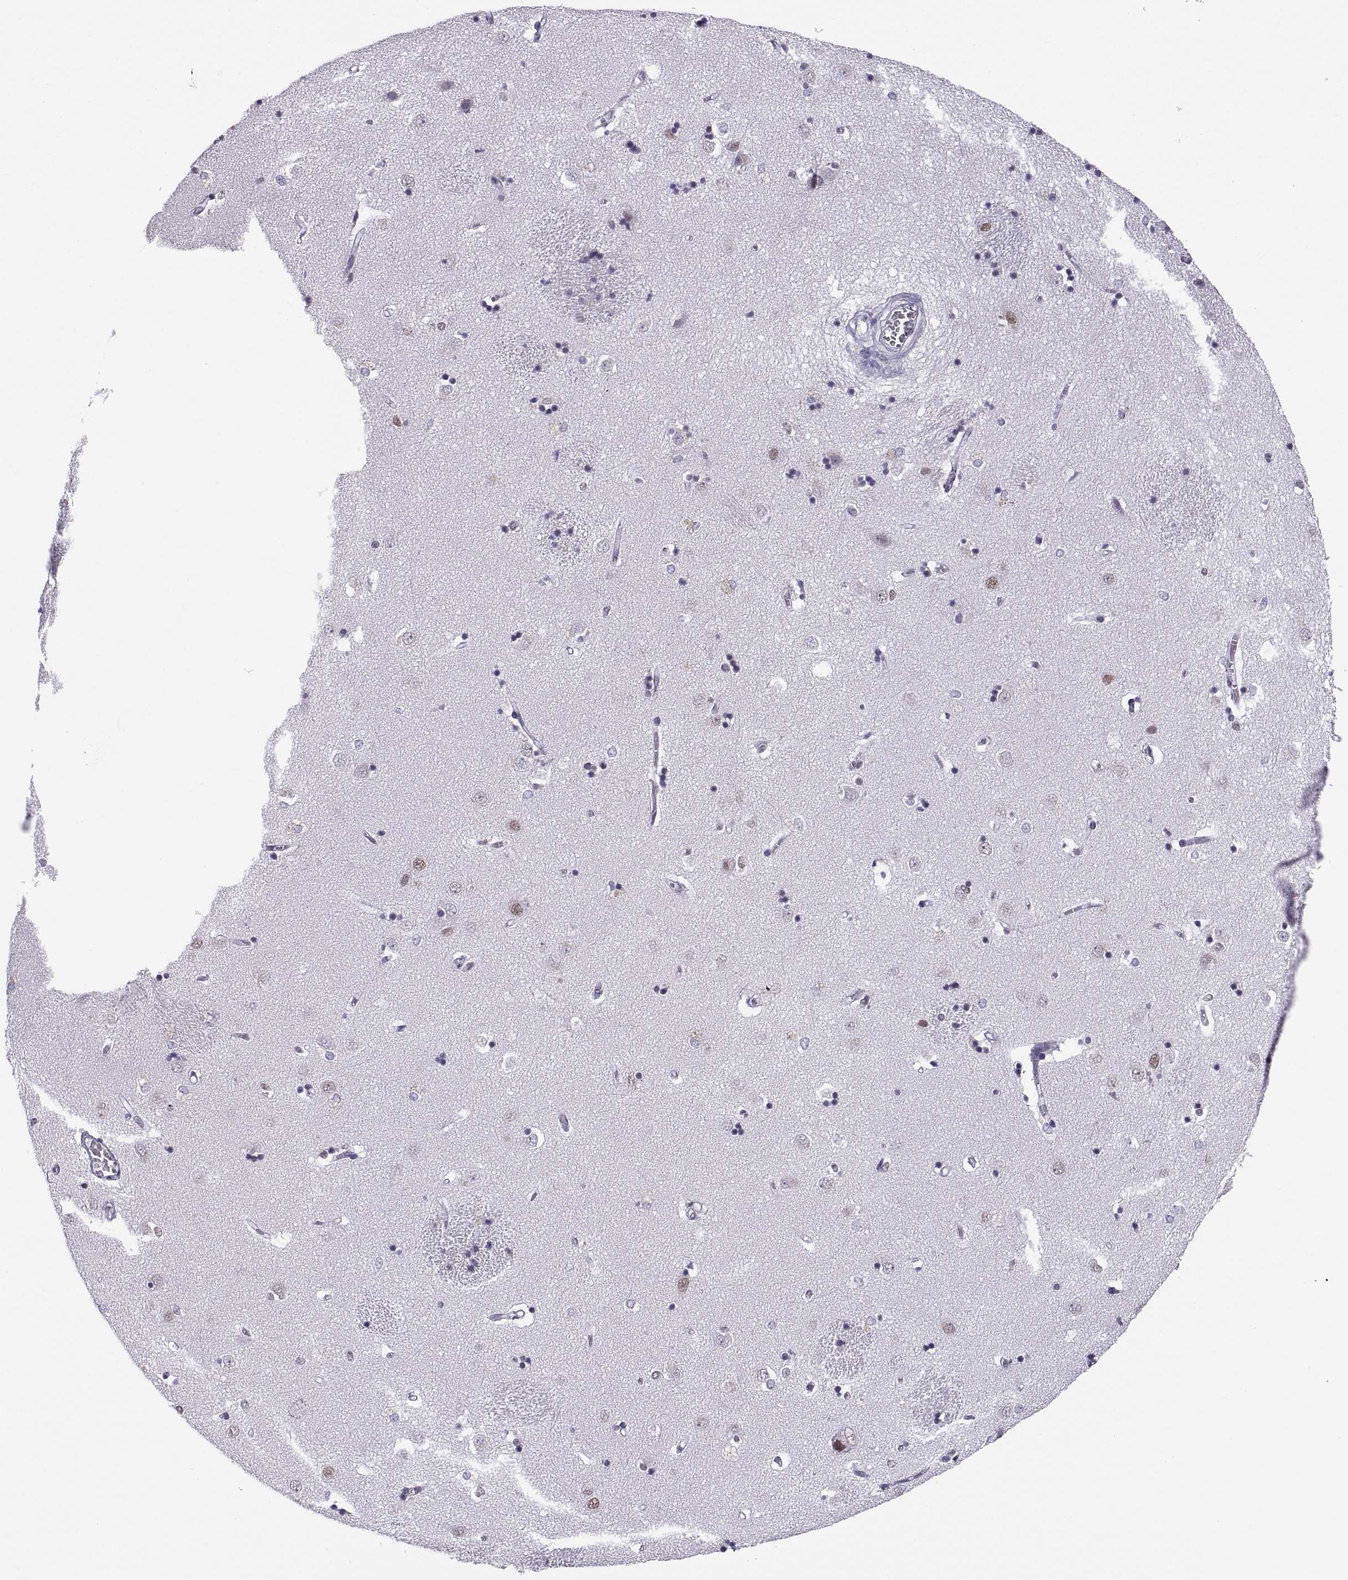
{"staining": {"intensity": "negative", "quantity": "none", "location": "none"}, "tissue": "caudate", "cell_type": "Glial cells", "image_type": "normal", "snomed": [{"axis": "morphology", "description": "Normal tissue, NOS"}, {"axis": "topography", "description": "Lateral ventricle wall"}], "caption": "Glial cells show no significant staining in normal caudate.", "gene": "CARTPT", "patient": {"sex": "male", "age": 54}}